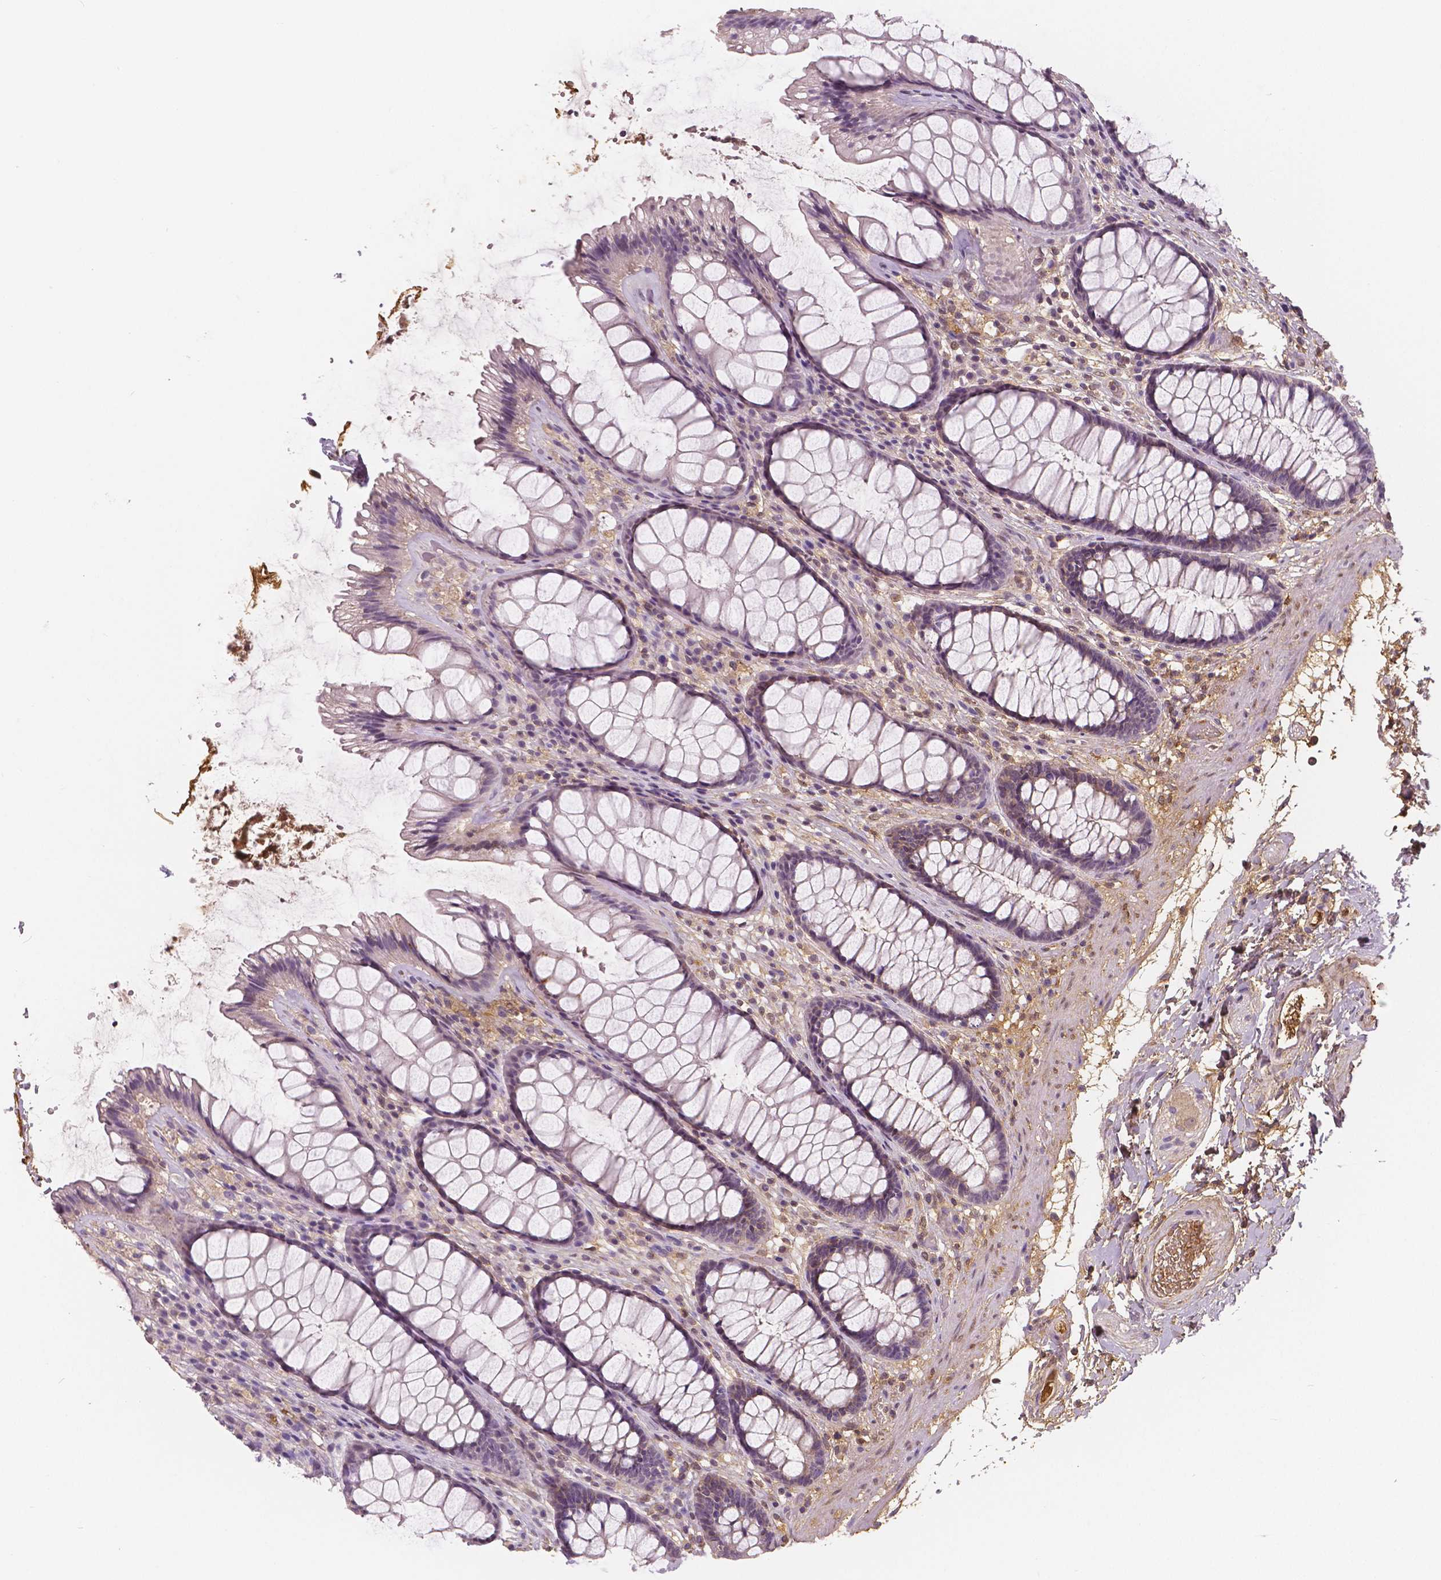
{"staining": {"intensity": "negative", "quantity": "none", "location": "none"}, "tissue": "rectum", "cell_type": "Glandular cells", "image_type": "normal", "snomed": [{"axis": "morphology", "description": "Normal tissue, NOS"}, {"axis": "topography", "description": "Rectum"}], "caption": "DAB (3,3'-diaminobenzidine) immunohistochemical staining of normal rectum exhibits no significant staining in glandular cells. (DAB IHC, high magnification).", "gene": "APOA4", "patient": {"sex": "male", "age": 72}}